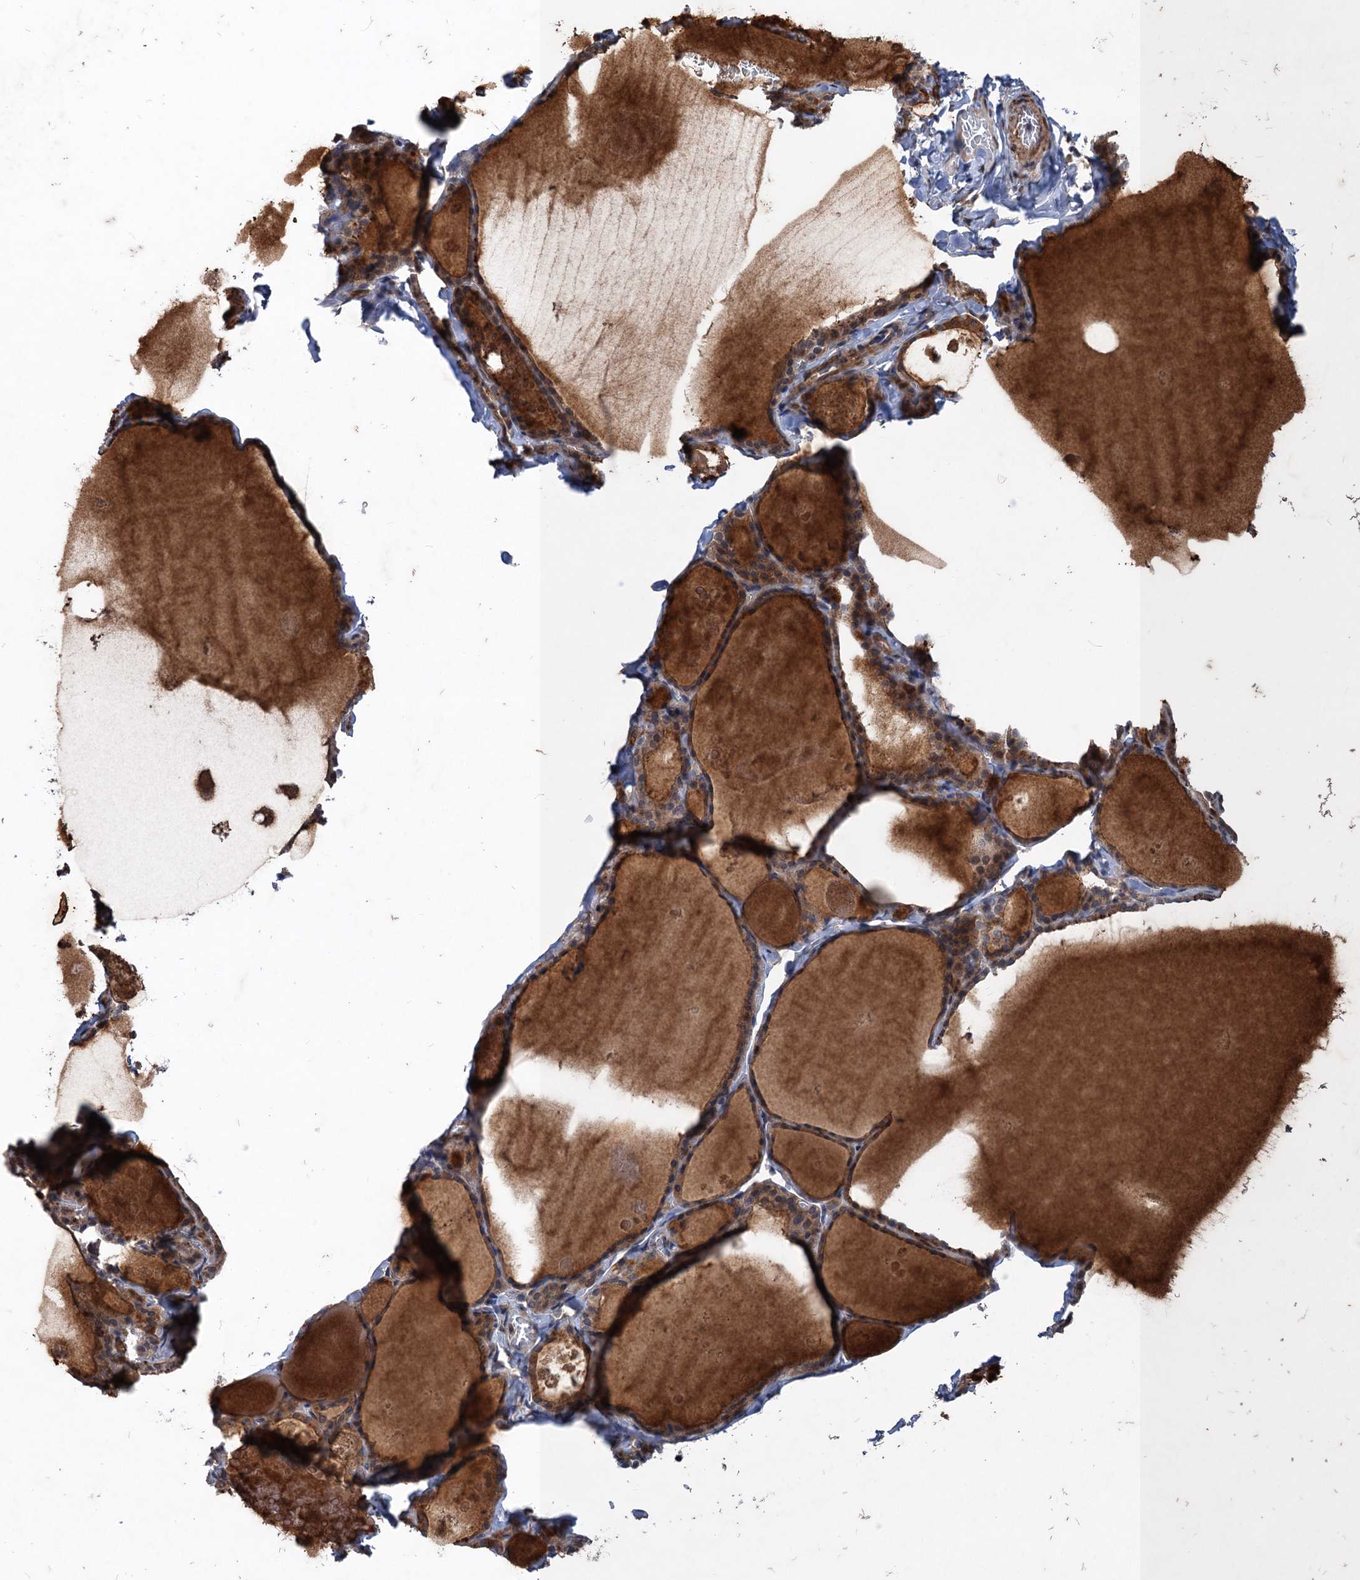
{"staining": {"intensity": "moderate", "quantity": ">75%", "location": "cytoplasmic/membranous"}, "tissue": "thyroid gland", "cell_type": "Glandular cells", "image_type": "normal", "snomed": [{"axis": "morphology", "description": "Normal tissue, NOS"}, {"axis": "topography", "description": "Thyroid gland"}], "caption": "Protein expression analysis of unremarkable thyroid gland displays moderate cytoplasmic/membranous staining in approximately >75% of glandular cells. Using DAB (brown) and hematoxylin (blue) stains, captured at high magnification using brightfield microscopy.", "gene": "TTC31", "patient": {"sex": "male", "age": 56}}